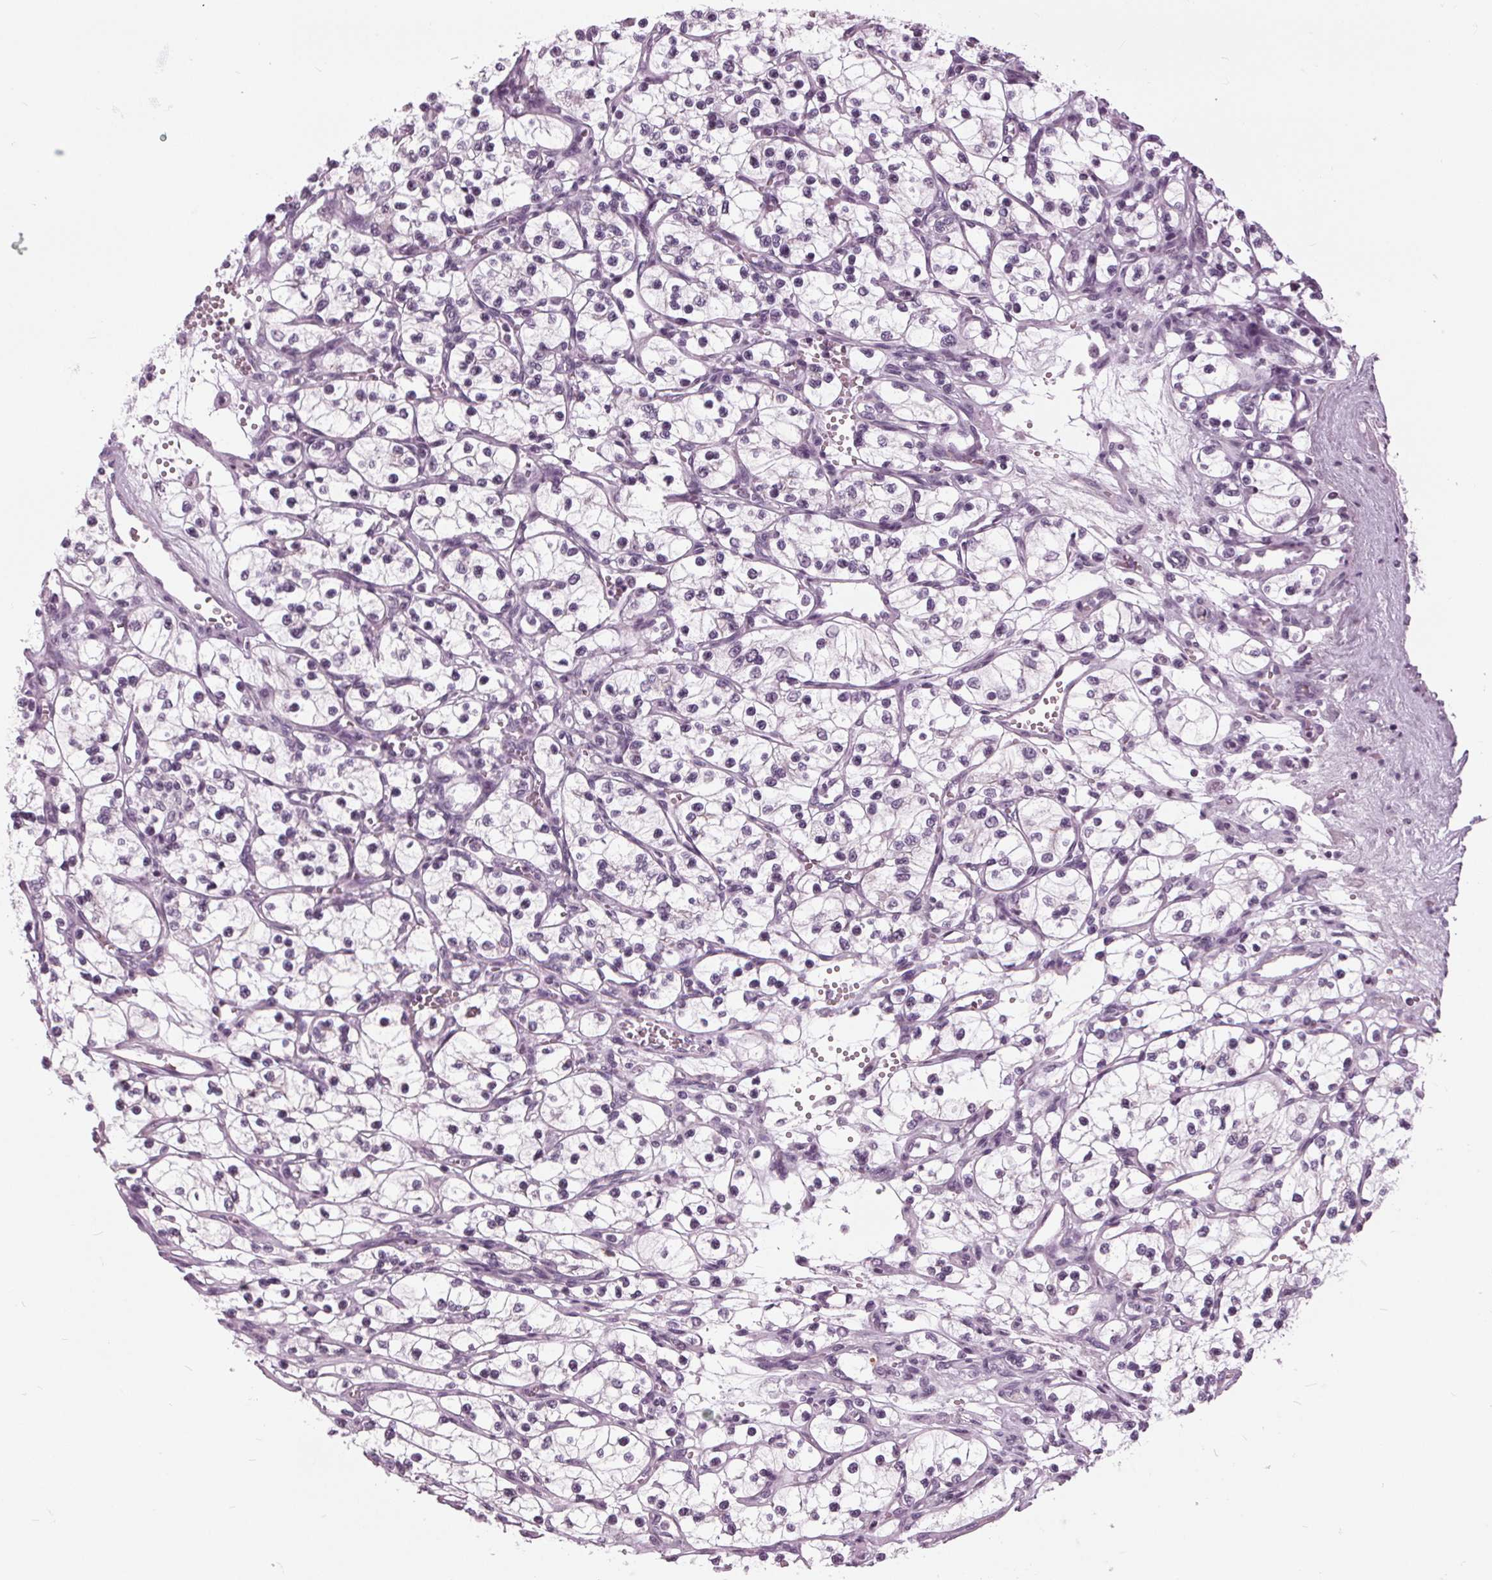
{"staining": {"intensity": "negative", "quantity": "none", "location": "none"}, "tissue": "renal cancer", "cell_type": "Tumor cells", "image_type": "cancer", "snomed": [{"axis": "morphology", "description": "Adenocarcinoma, NOS"}, {"axis": "topography", "description": "Kidney"}], "caption": "Immunohistochemistry (IHC) micrograph of renal adenocarcinoma stained for a protein (brown), which displays no expression in tumor cells.", "gene": "SLC9A4", "patient": {"sex": "female", "age": 69}}